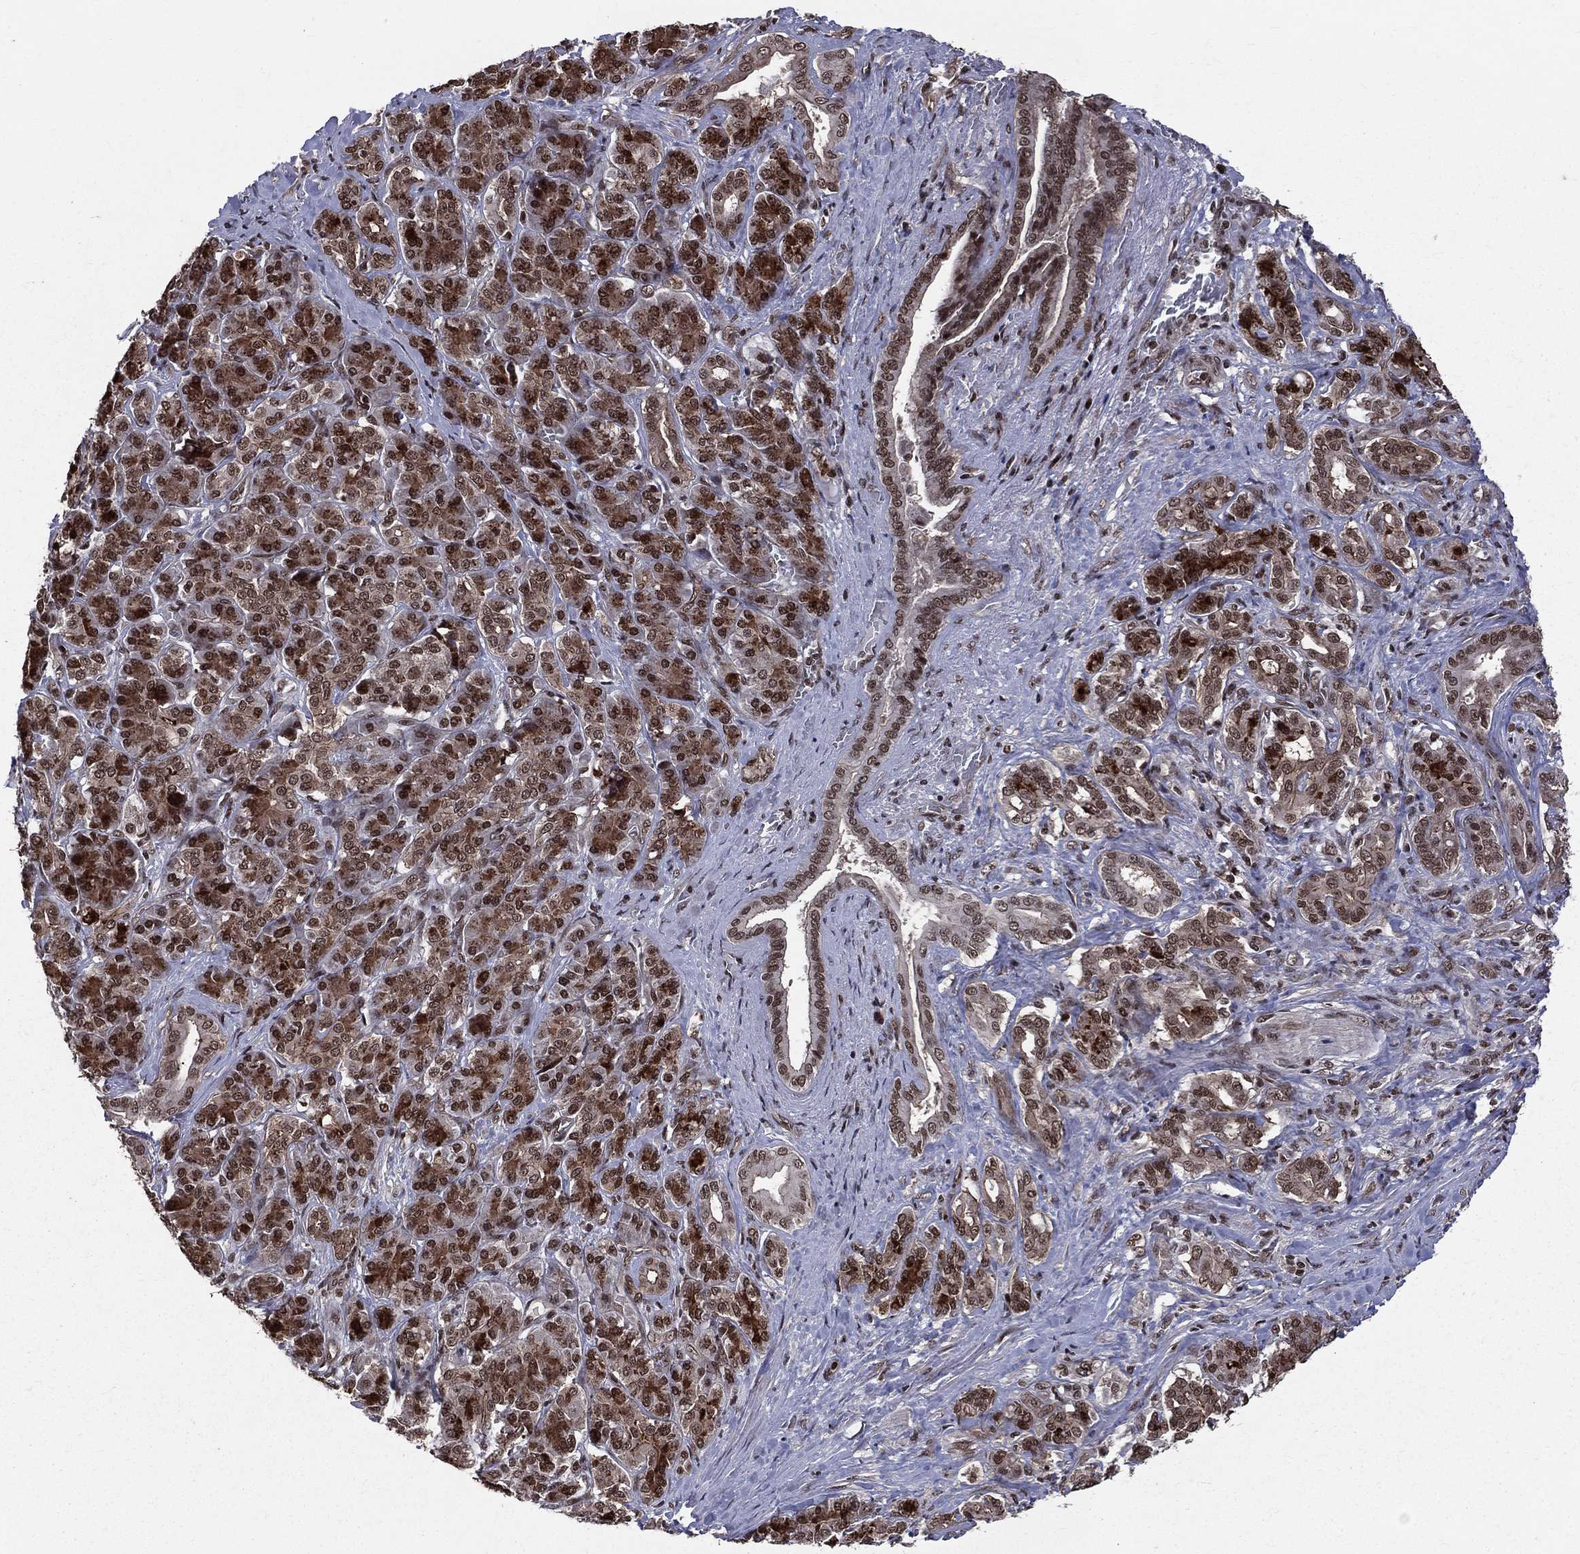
{"staining": {"intensity": "moderate", "quantity": ">75%", "location": "nuclear"}, "tissue": "pancreatic cancer", "cell_type": "Tumor cells", "image_type": "cancer", "snomed": [{"axis": "morphology", "description": "Normal tissue, NOS"}, {"axis": "morphology", "description": "Inflammation, NOS"}, {"axis": "morphology", "description": "Adenocarcinoma, NOS"}, {"axis": "topography", "description": "Pancreas"}], "caption": "The micrograph shows a brown stain indicating the presence of a protein in the nuclear of tumor cells in pancreatic adenocarcinoma.", "gene": "SMC3", "patient": {"sex": "male", "age": 57}}